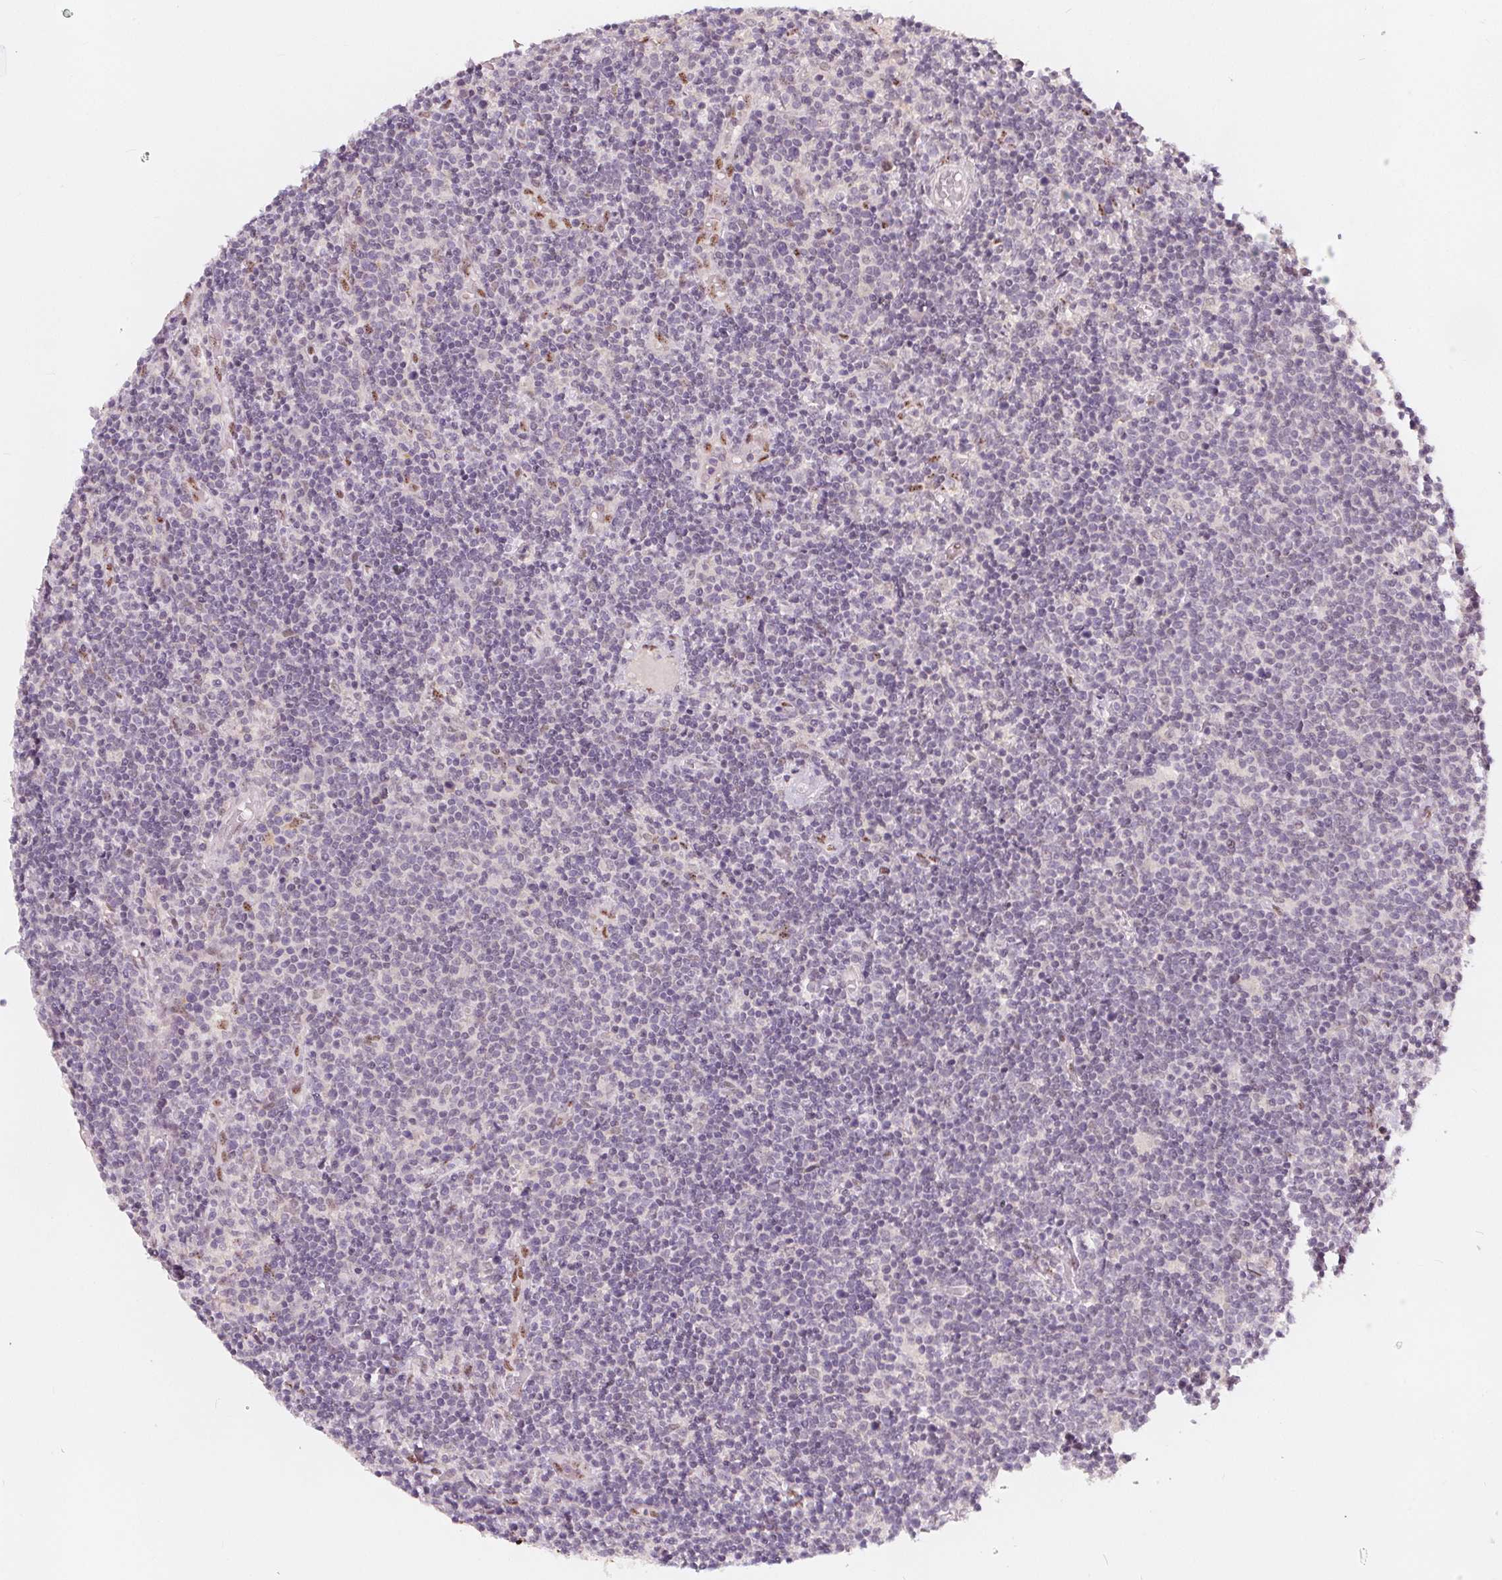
{"staining": {"intensity": "negative", "quantity": "none", "location": "none"}, "tissue": "lymphoma", "cell_type": "Tumor cells", "image_type": "cancer", "snomed": [{"axis": "morphology", "description": "Malignant lymphoma, non-Hodgkin's type, High grade"}, {"axis": "topography", "description": "Lymph node"}], "caption": "DAB (3,3'-diaminobenzidine) immunohistochemical staining of malignant lymphoma, non-Hodgkin's type (high-grade) displays no significant expression in tumor cells.", "gene": "DRC3", "patient": {"sex": "male", "age": 61}}